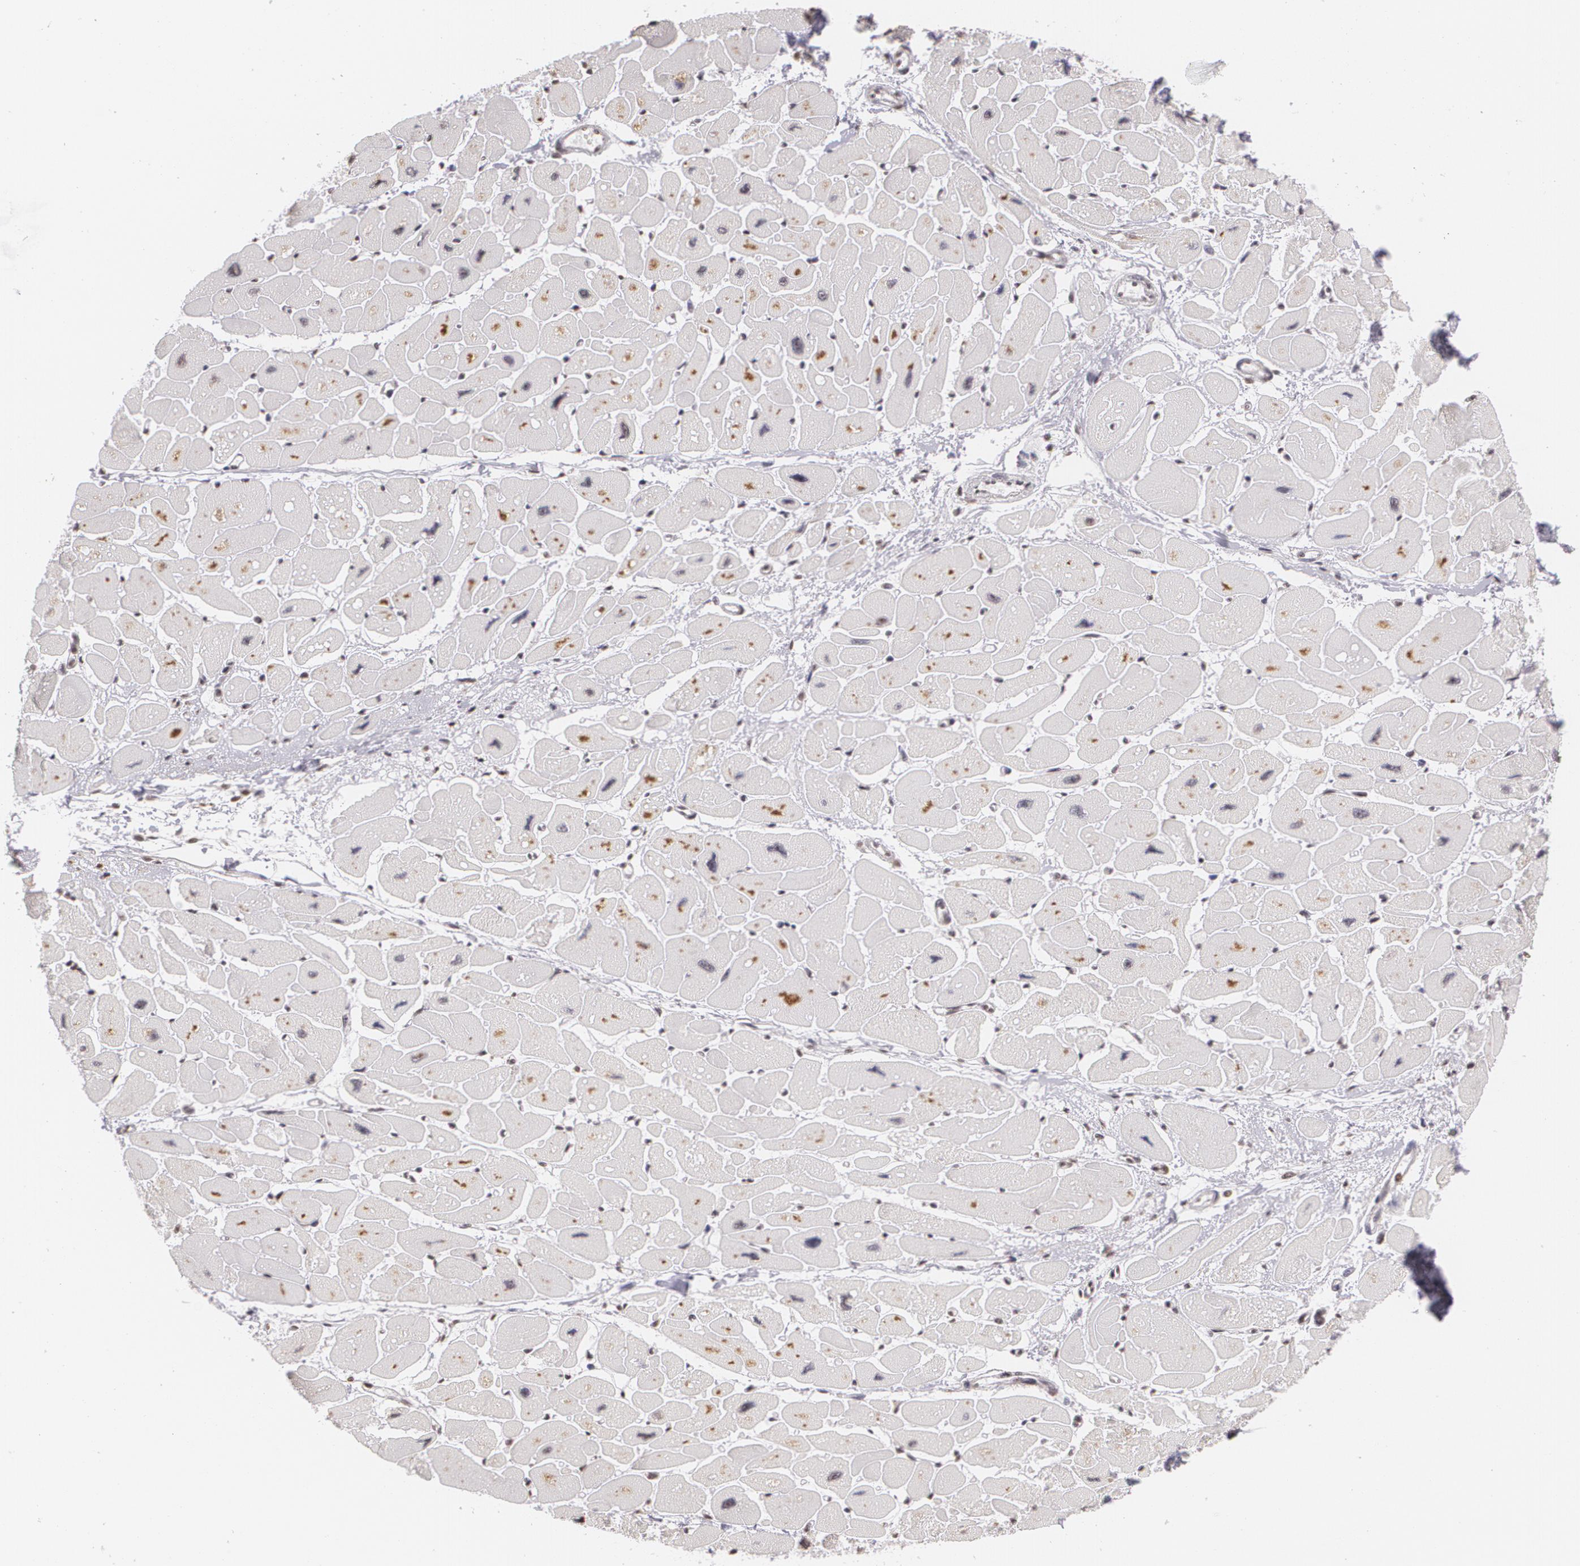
{"staining": {"intensity": "negative", "quantity": "none", "location": "none"}, "tissue": "heart muscle", "cell_type": "Cardiomyocytes", "image_type": "normal", "snomed": [{"axis": "morphology", "description": "Normal tissue, NOS"}, {"axis": "topography", "description": "Heart"}], "caption": "Cardiomyocytes show no significant positivity in unremarkable heart muscle. (Immunohistochemistry (ihc), brightfield microscopy, high magnification).", "gene": "MUC1", "patient": {"sex": "female", "age": 54}}